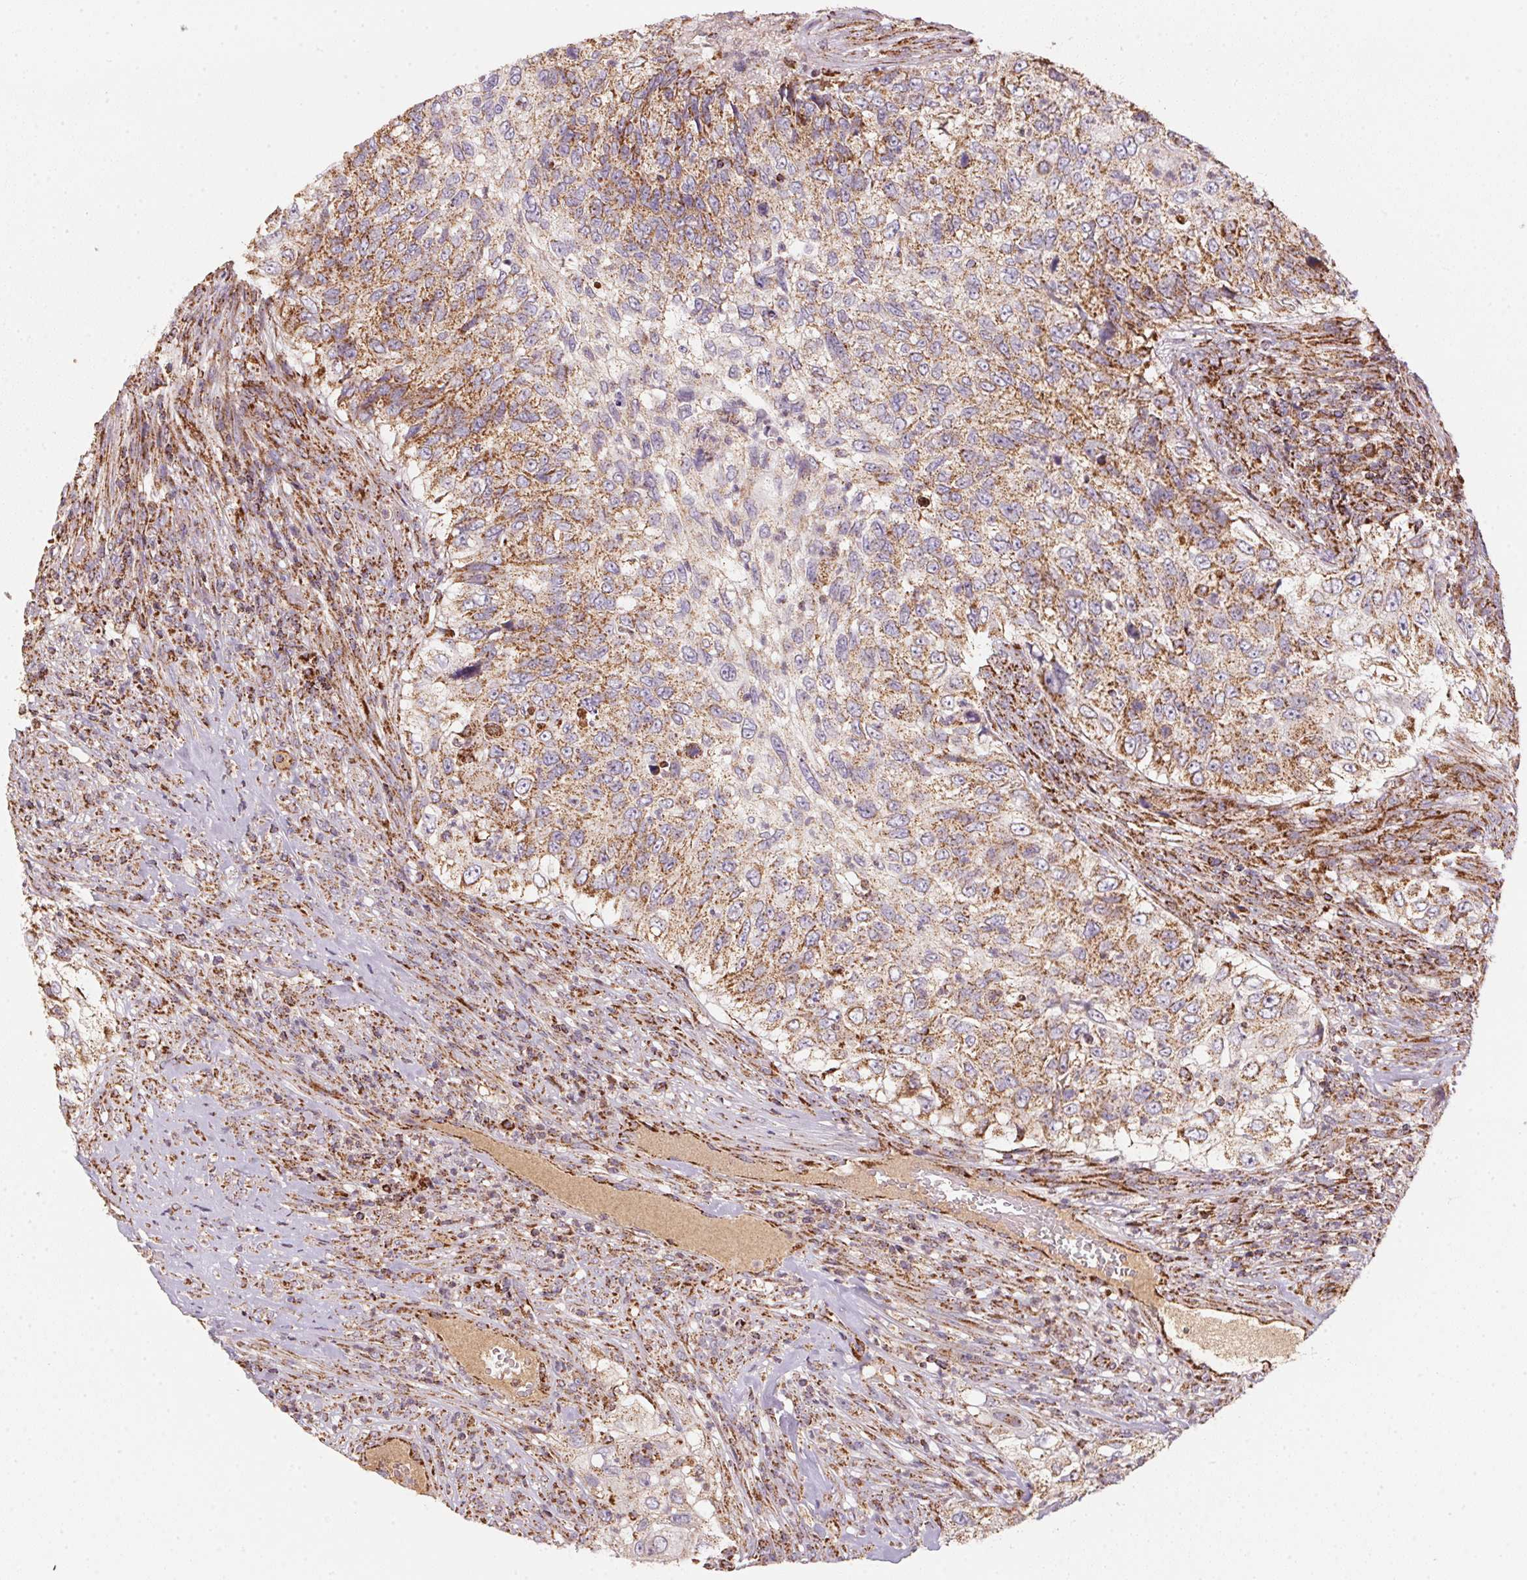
{"staining": {"intensity": "moderate", "quantity": ">75%", "location": "cytoplasmic/membranous"}, "tissue": "urothelial cancer", "cell_type": "Tumor cells", "image_type": "cancer", "snomed": [{"axis": "morphology", "description": "Urothelial carcinoma, High grade"}, {"axis": "topography", "description": "Urinary bladder"}], "caption": "Protein analysis of high-grade urothelial carcinoma tissue reveals moderate cytoplasmic/membranous expression in about >75% of tumor cells.", "gene": "NDUFS2", "patient": {"sex": "female", "age": 60}}